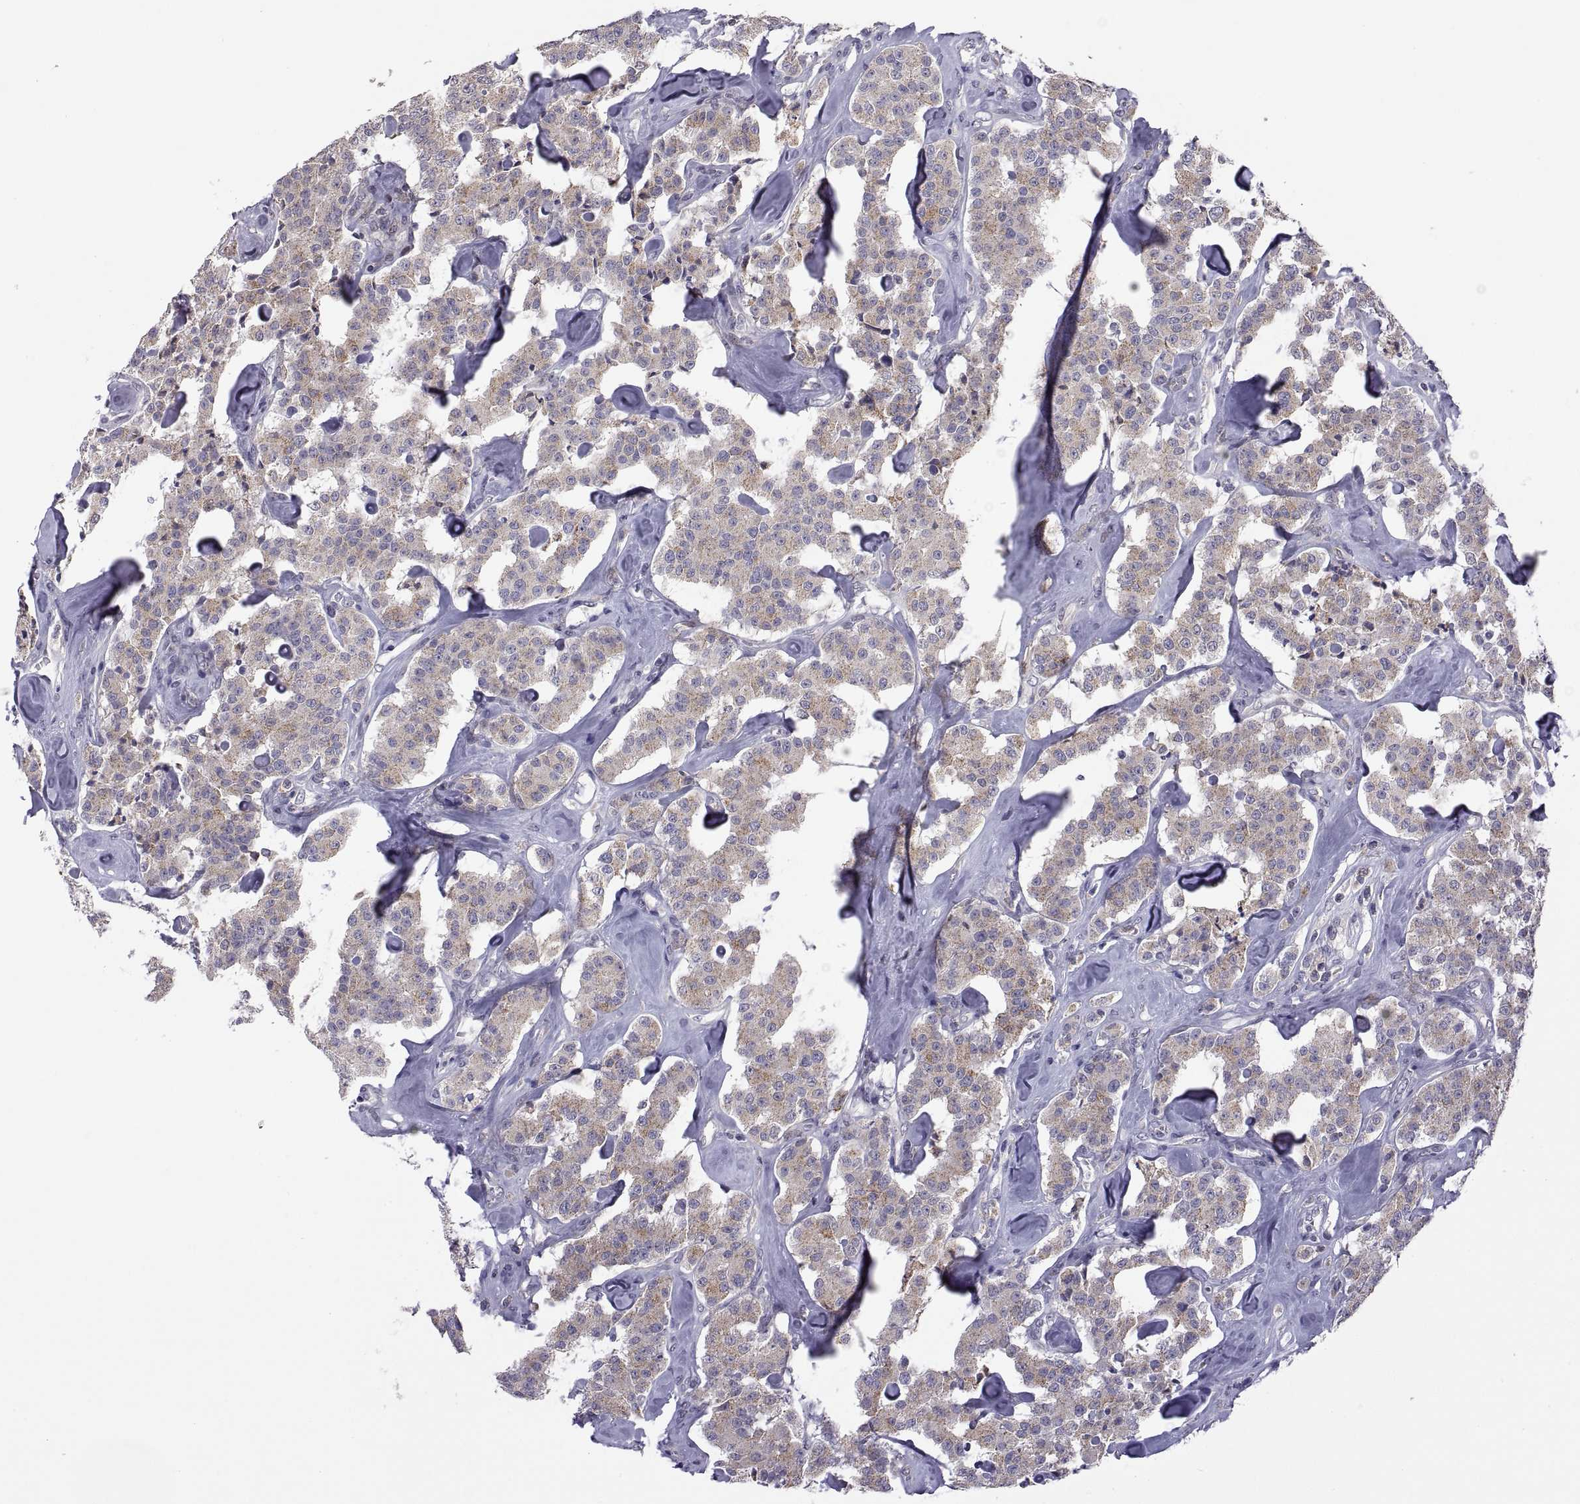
{"staining": {"intensity": "weak", "quantity": "25%-75%", "location": "cytoplasmic/membranous"}, "tissue": "carcinoid", "cell_type": "Tumor cells", "image_type": "cancer", "snomed": [{"axis": "morphology", "description": "Carcinoid, malignant, NOS"}, {"axis": "topography", "description": "Pancreas"}], "caption": "The histopathology image reveals staining of carcinoid, revealing weak cytoplasmic/membranous protein staining (brown color) within tumor cells.", "gene": "FGF9", "patient": {"sex": "male", "age": 41}}